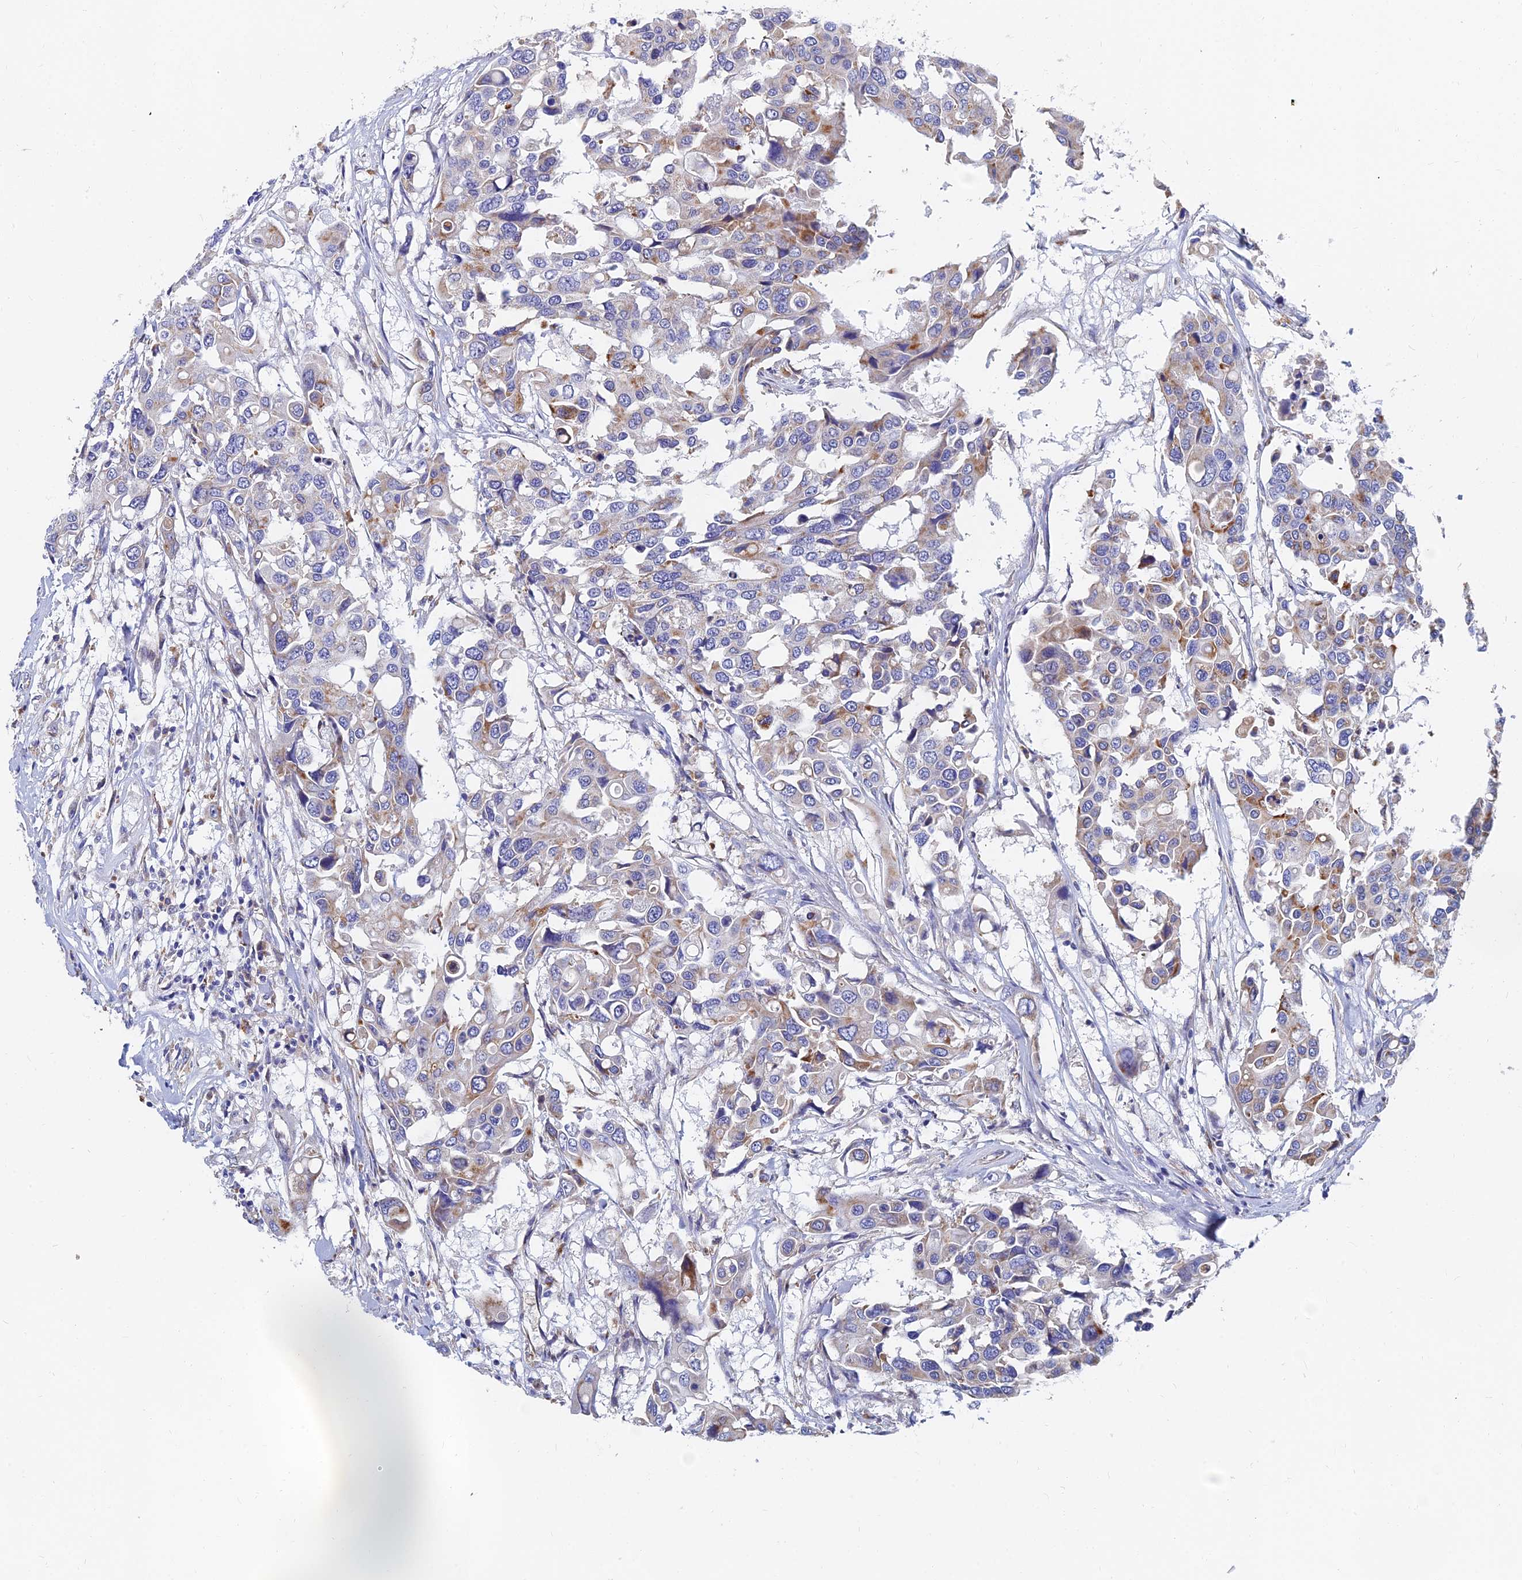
{"staining": {"intensity": "moderate", "quantity": "25%-75%", "location": "cytoplasmic/membranous"}, "tissue": "colorectal cancer", "cell_type": "Tumor cells", "image_type": "cancer", "snomed": [{"axis": "morphology", "description": "Adenocarcinoma, NOS"}, {"axis": "topography", "description": "Colon"}], "caption": "Human adenocarcinoma (colorectal) stained with a protein marker displays moderate staining in tumor cells.", "gene": "SPNS1", "patient": {"sex": "male", "age": 77}}